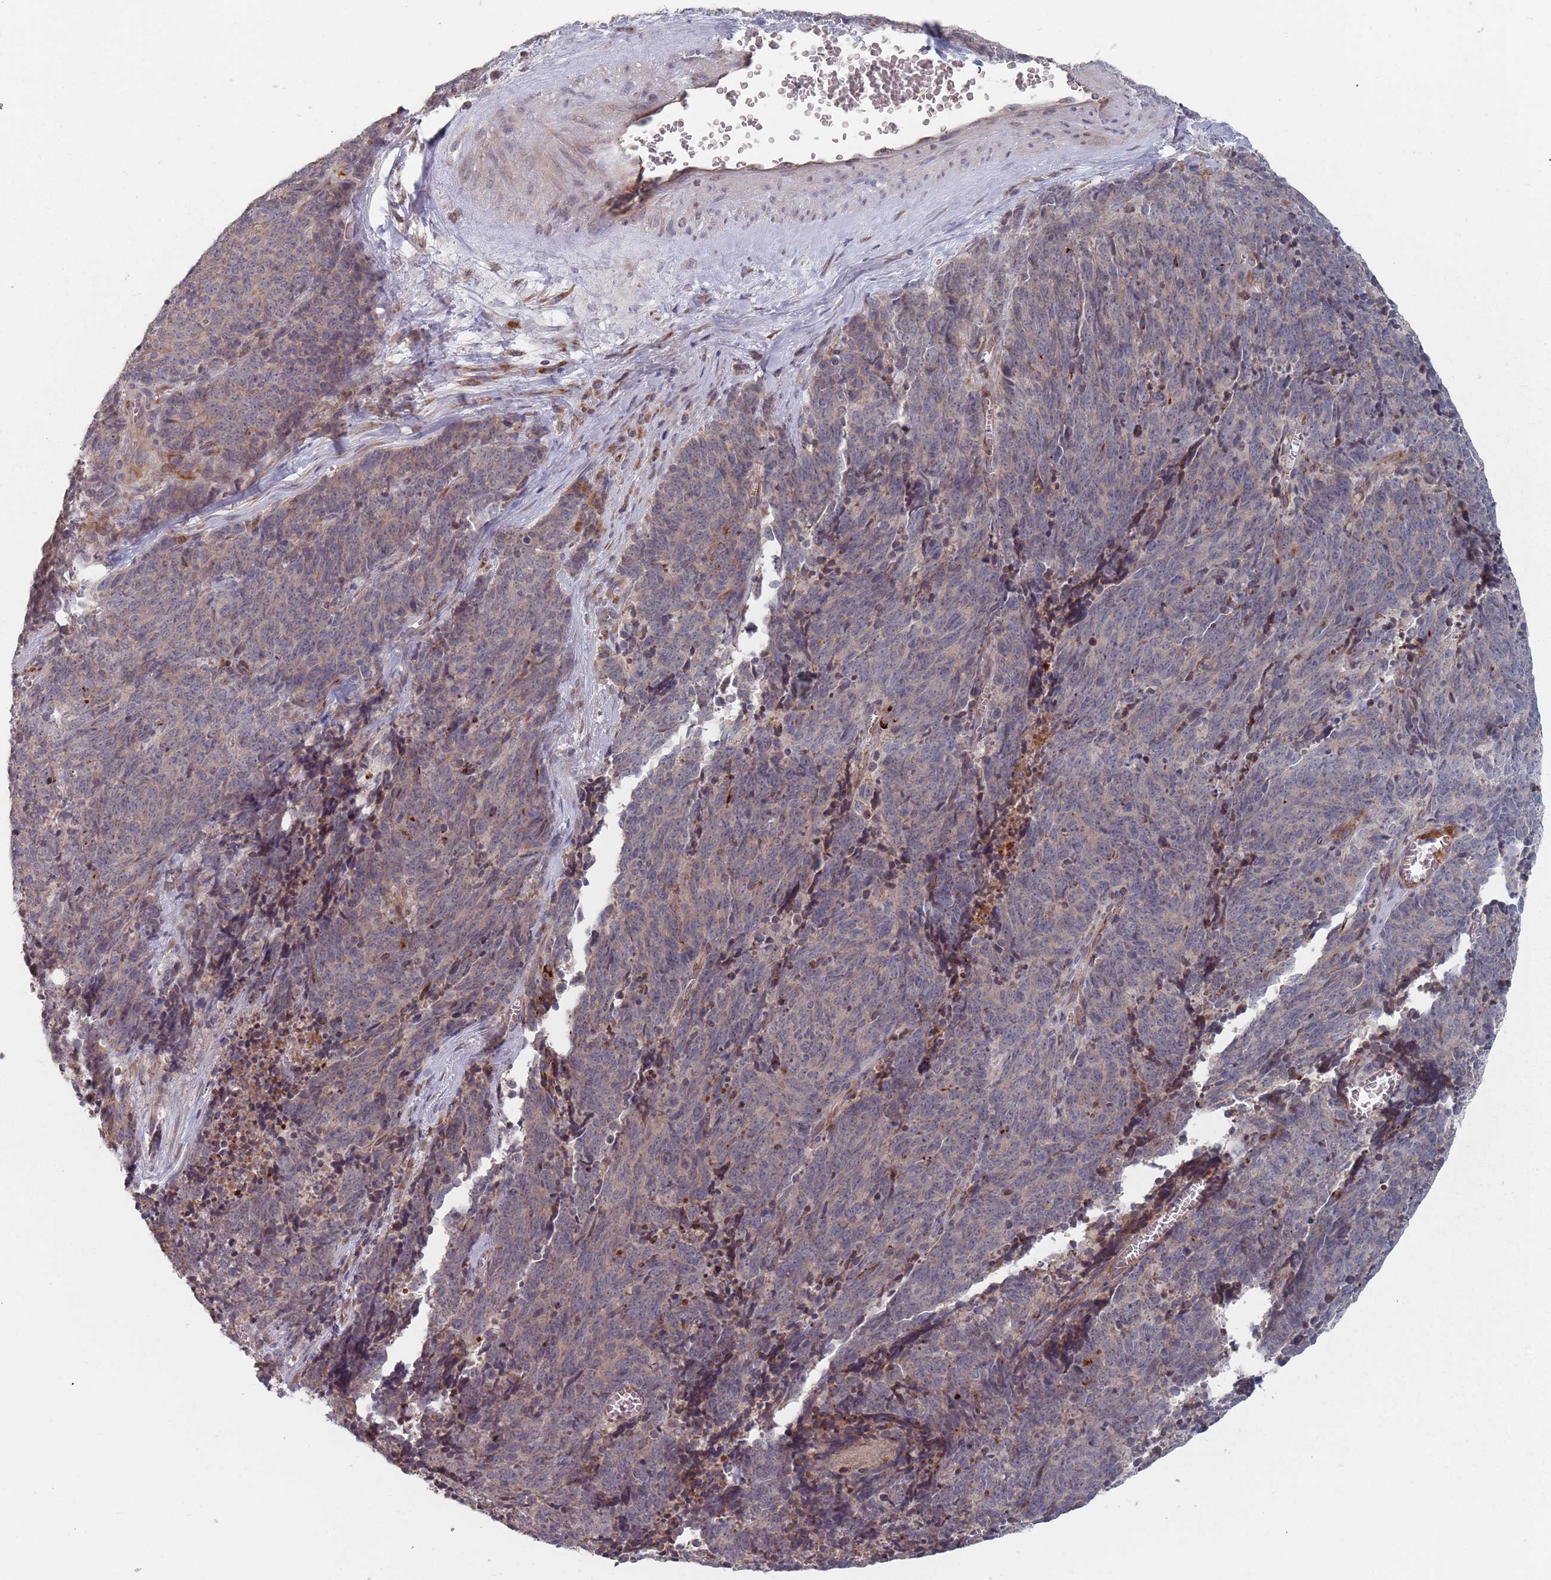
{"staining": {"intensity": "weak", "quantity": "<25%", "location": "cytoplasmic/membranous"}, "tissue": "cervical cancer", "cell_type": "Tumor cells", "image_type": "cancer", "snomed": [{"axis": "morphology", "description": "Squamous cell carcinoma, NOS"}, {"axis": "topography", "description": "Cervix"}], "caption": "A photomicrograph of human cervical cancer is negative for staining in tumor cells.", "gene": "ADAL", "patient": {"sex": "female", "age": 29}}